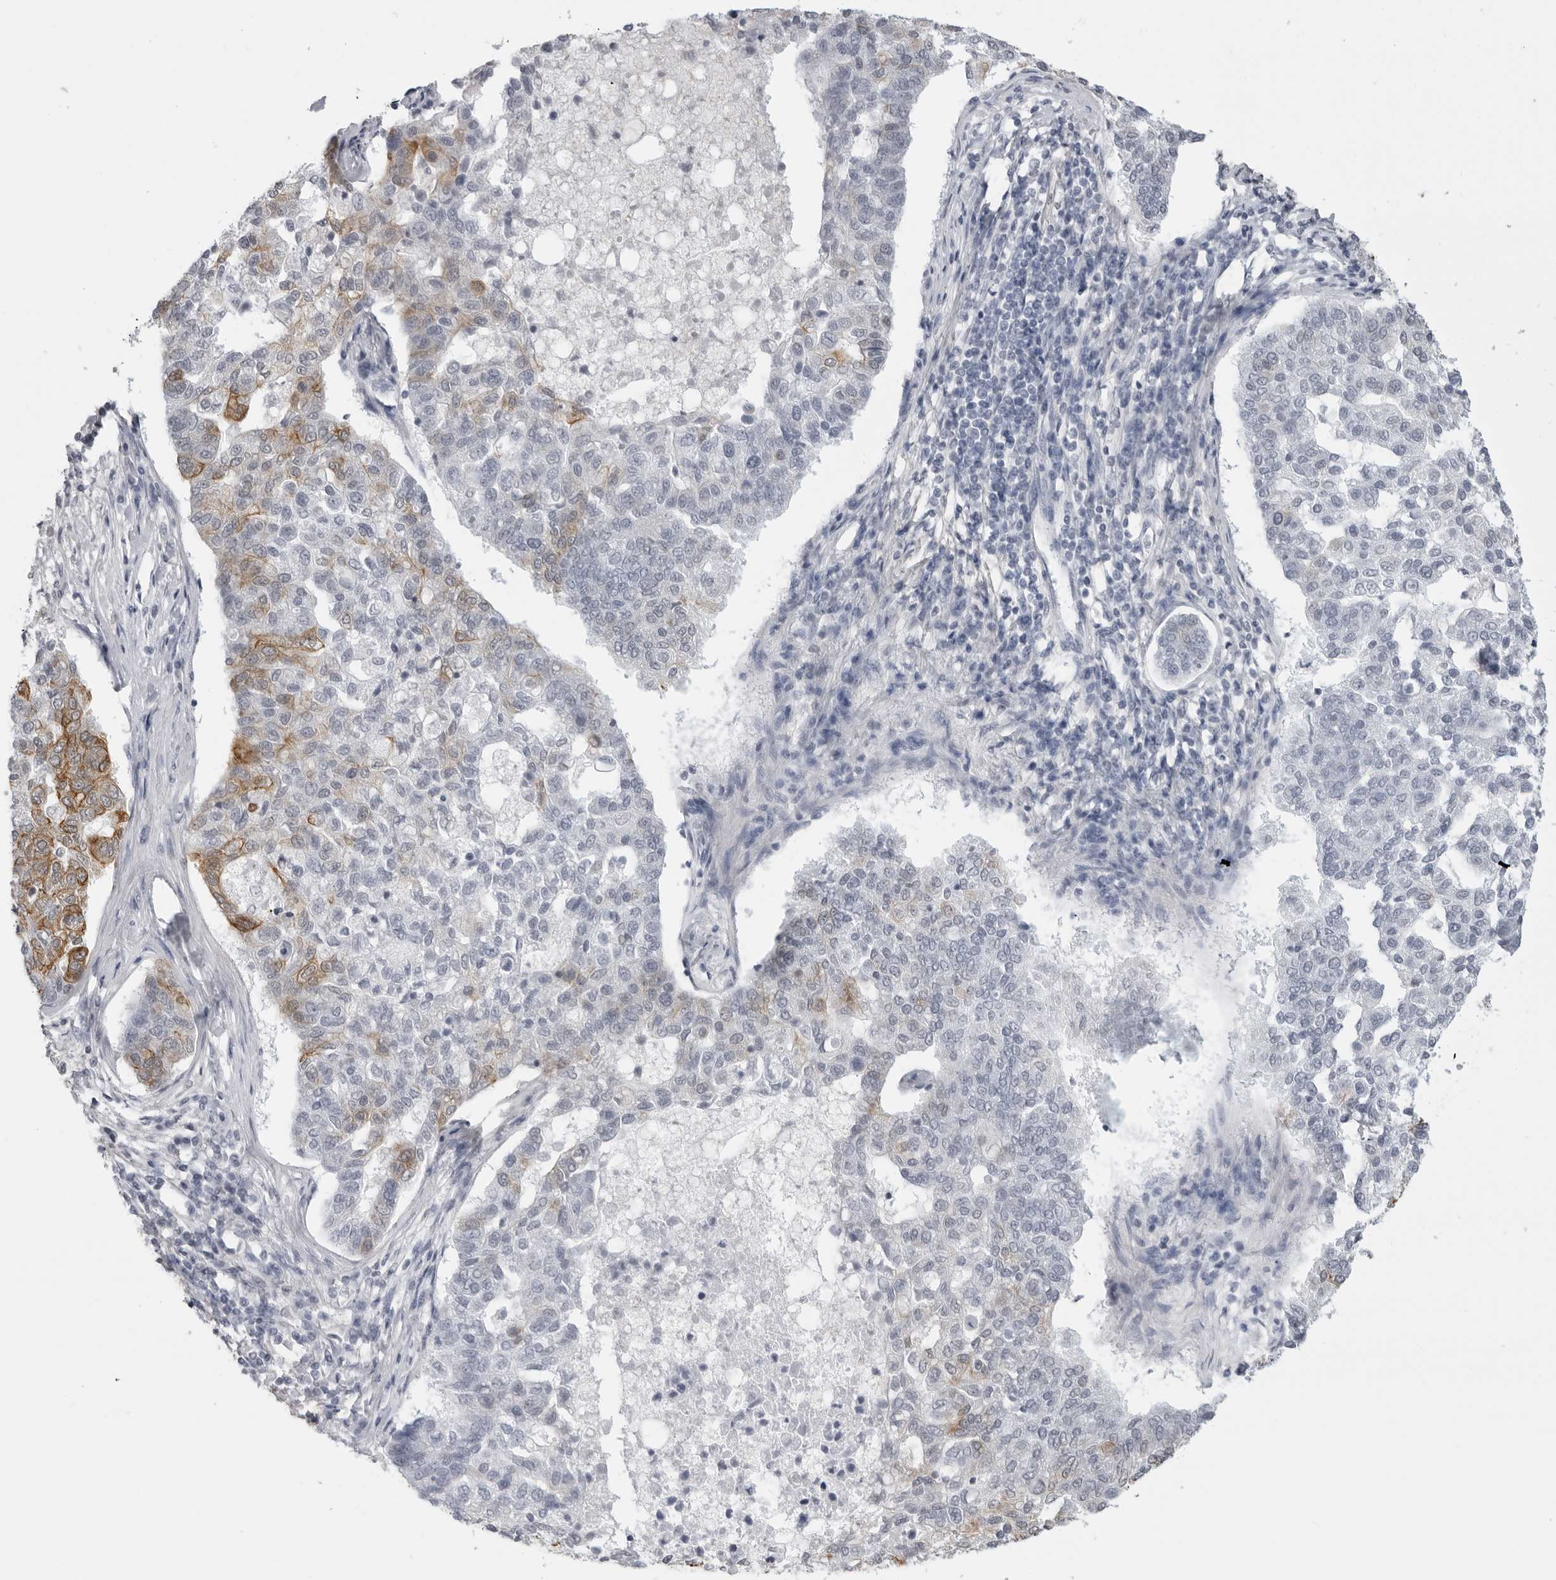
{"staining": {"intensity": "moderate", "quantity": "<25%", "location": "cytoplasmic/membranous"}, "tissue": "pancreatic cancer", "cell_type": "Tumor cells", "image_type": "cancer", "snomed": [{"axis": "morphology", "description": "Adenocarcinoma, NOS"}, {"axis": "topography", "description": "Pancreas"}], "caption": "Adenocarcinoma (pancreatic) stained with DAB IHC reveals low levels of moderate cytoplasmic/membranous staining in approximately <25% of tumor cells.", "gene": "SERPINF2", "patient": {"sex": "female", "age": 61}}